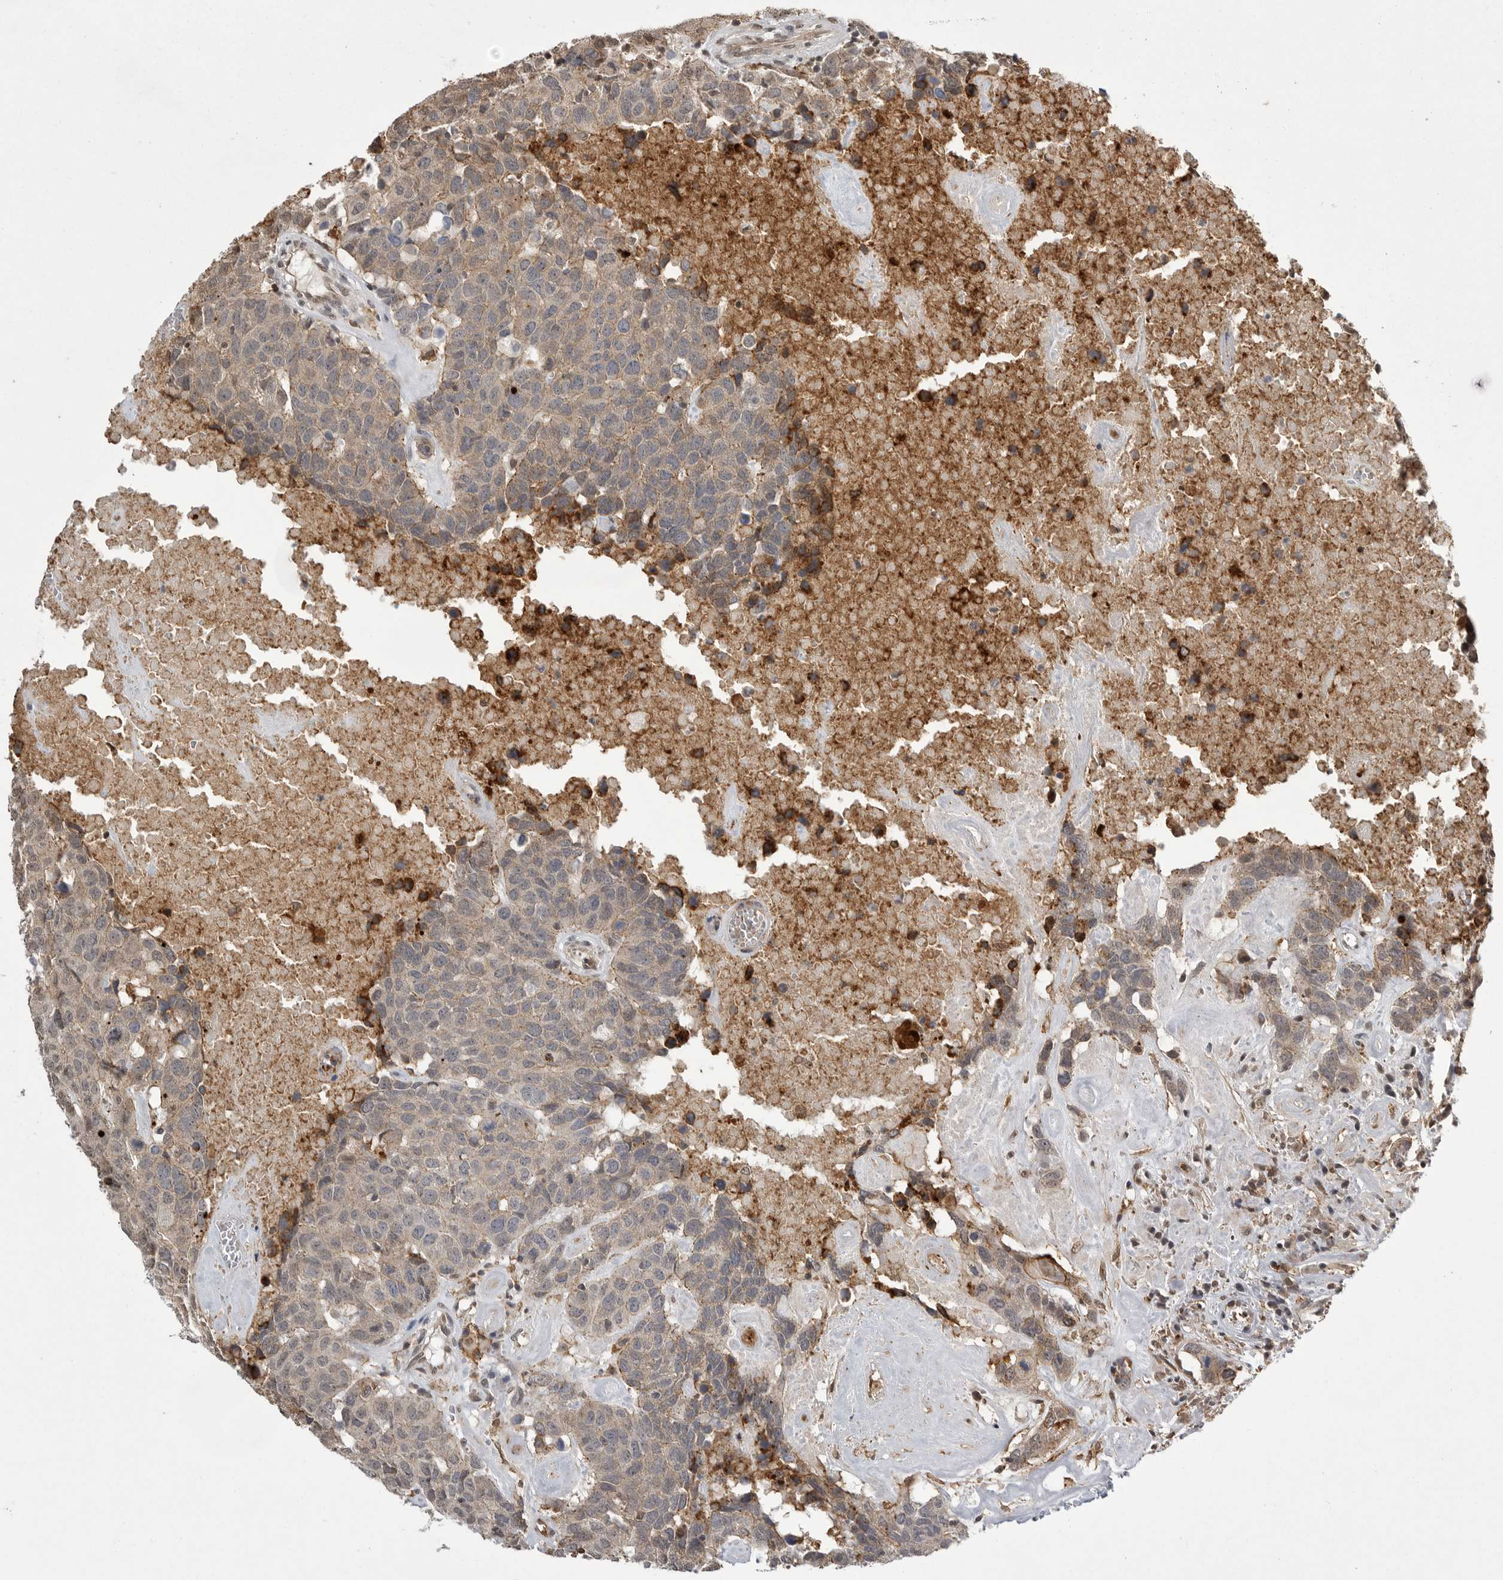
{"staining": {"intensity": "weak", "quantity": "<25%", "location": "cytoplasmic/membranous"}, "tissue": "head and neck cancer", "cell_type": "Tumor cells", "image_type": "cancer", "snomed": [{"axis": "morphology", "description": "Squamous cell carcinoma, NOS"}, {"axis": "topography", "description": "Head-Neck"}], "caption": "This is an immunohistochemistry photomicrograph of human head and neck cancer. There is no positivity in tumor cells.", "gene": "NECTIN1", "patient": {"sex": "male", "age": 66}}